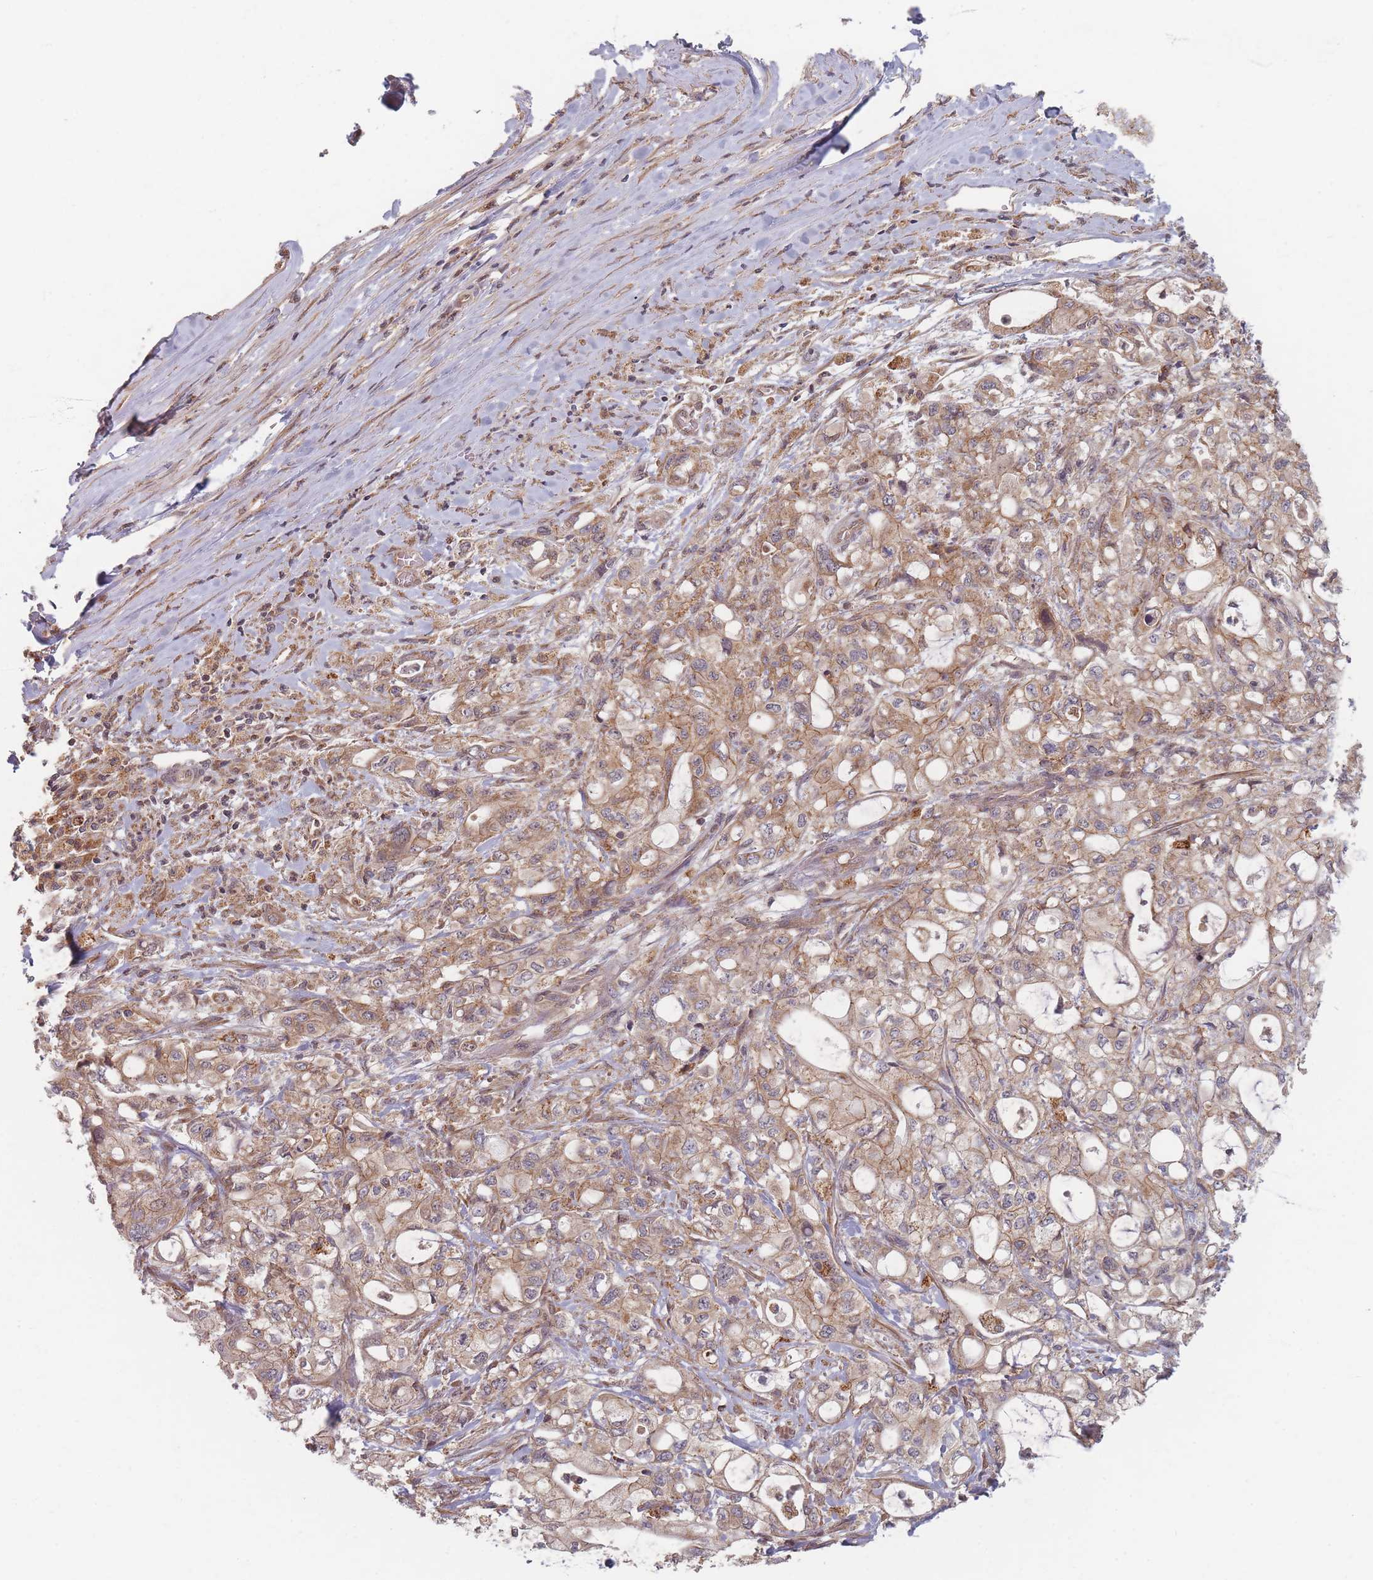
{"staining": {"intensity": "weak", "quantity": ">75%", "location": "cytoplasmic/membranous"}, "tissue": "pancreatic cancer", "cell_type": "Tumor cells", "image_type": "cancer", "snomed": [{"axis": "morphology", "description": "Adenocarcinoma, NOS"}, {"axis": "topography", "description": "Pancreas"}], "caption": "Adenocarcinoma (pancreatic) tissue demonstrates weak cytoplasmic/membranous staining in about >75% of tumor cells, visualized by immunohistochemistry. The staining is performed using DAB (3,3'-diaminobenzidine) brown chromogen to label protein expression. The nuclei are counter-stained blue using hematoxylin.", "gene": "RADX", "patient": {"sex": "male", "age": 79}}